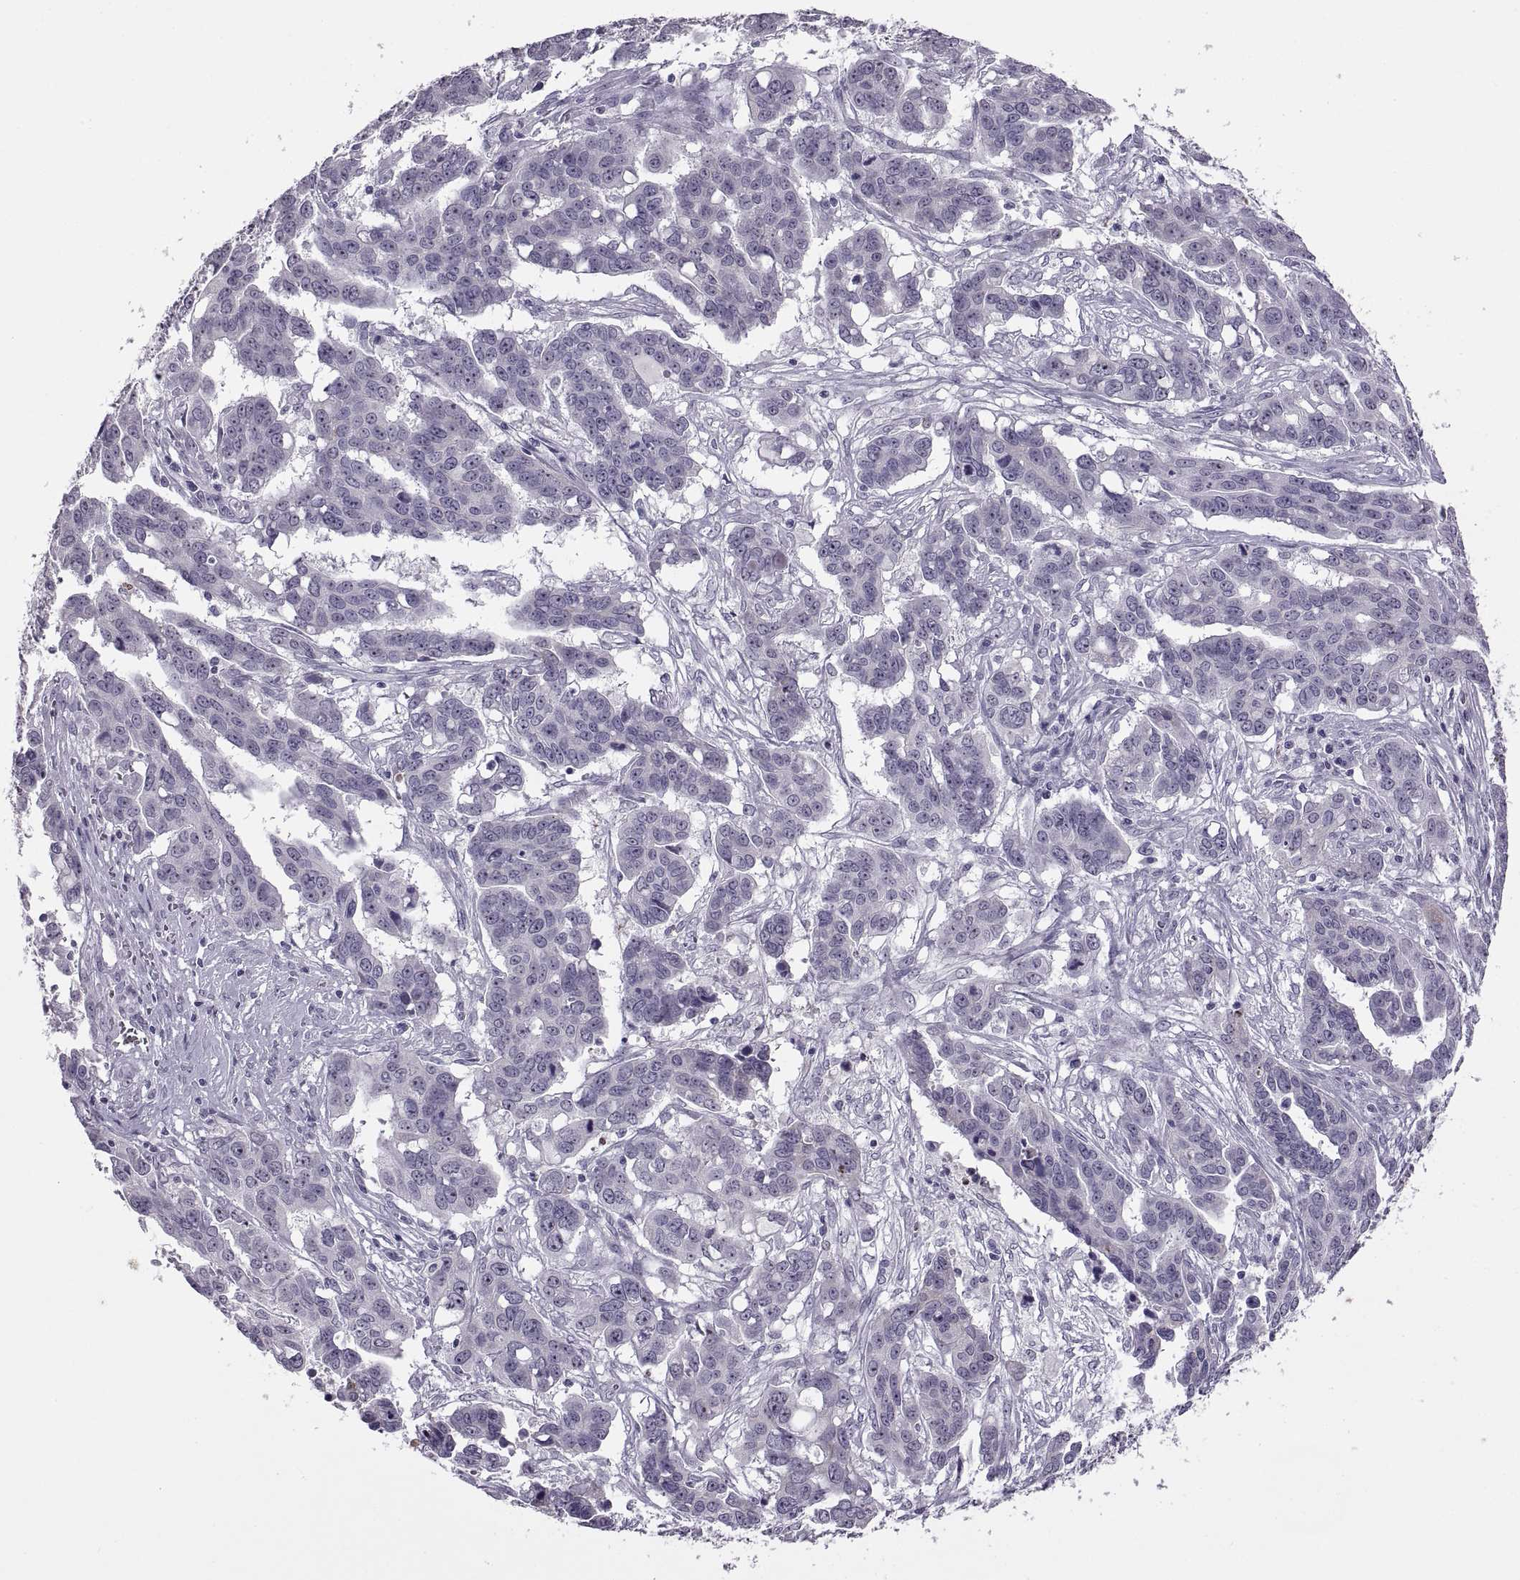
{"staining": {"intensity": "negative", "quantity": "none", "location": "none"}, "tissue": "ovarian cancer", "cell_type": "Tumor cells", "image_type": "cancer", "snomed": [{"axis": "morphology", "description": "Carcinoma, endometroid"}, {"axis": "topography", "description": "Ovary"}], "caption": "The histopathology image exhibits no staining of tumor cells in ovarian cancer (endometroid carcinoma). Nuclei are stained in blue.", "gene": "ASIC2", "patient": {"sex": "female", "age": 78}}